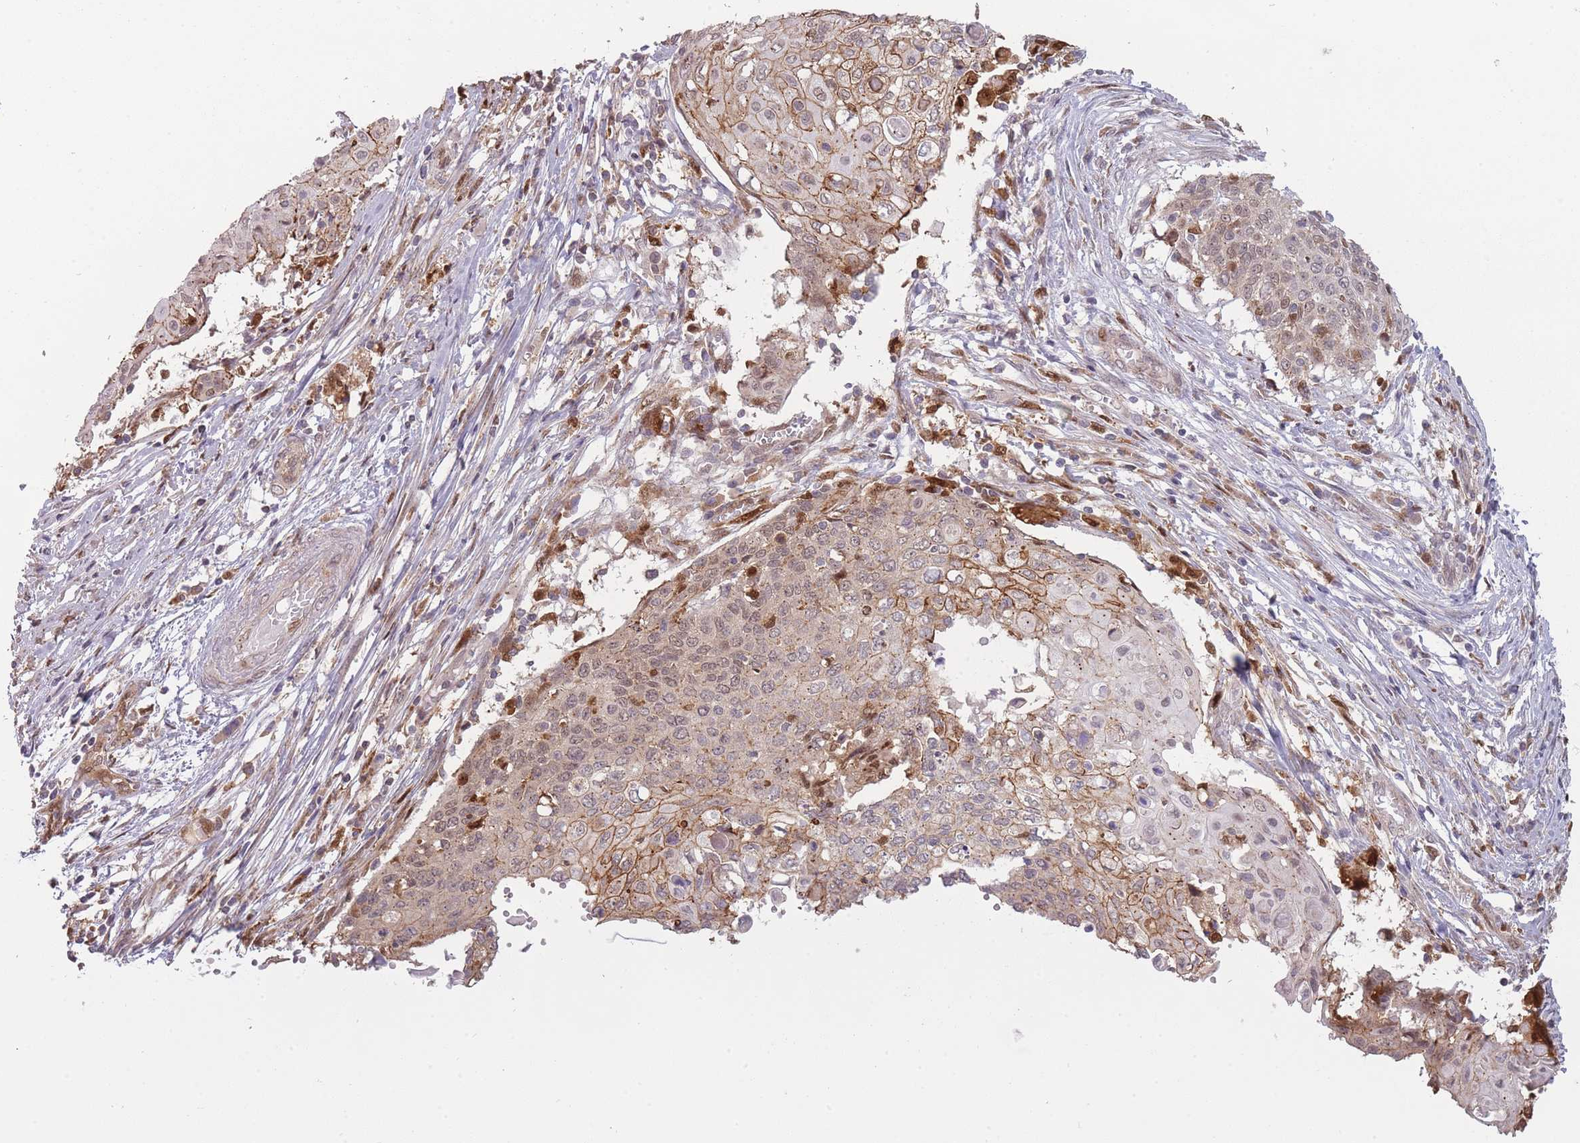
{"staining": {"intensity": "weak", "quantity": ">75%", "location": "cytoplasmic/membranous,nuclear"}, "tissue": "cervical cancer", "cell_type": "Tumor cells", "image_type": "cancer", "snomed": [{"axis": "morphology", "description": "Squamous cell carcinoma, NOS"}, {"axis": "topography", "description": "Cervix"}], "caption": "This is an image of IHC staining of cervical squamous cell carcinoma, which shows weak positivity in the cytoplasmic/membranous and nuclear of tumor cells.", "gene": "LGALS9", "patient": {"sex": "female", "age": 39}}